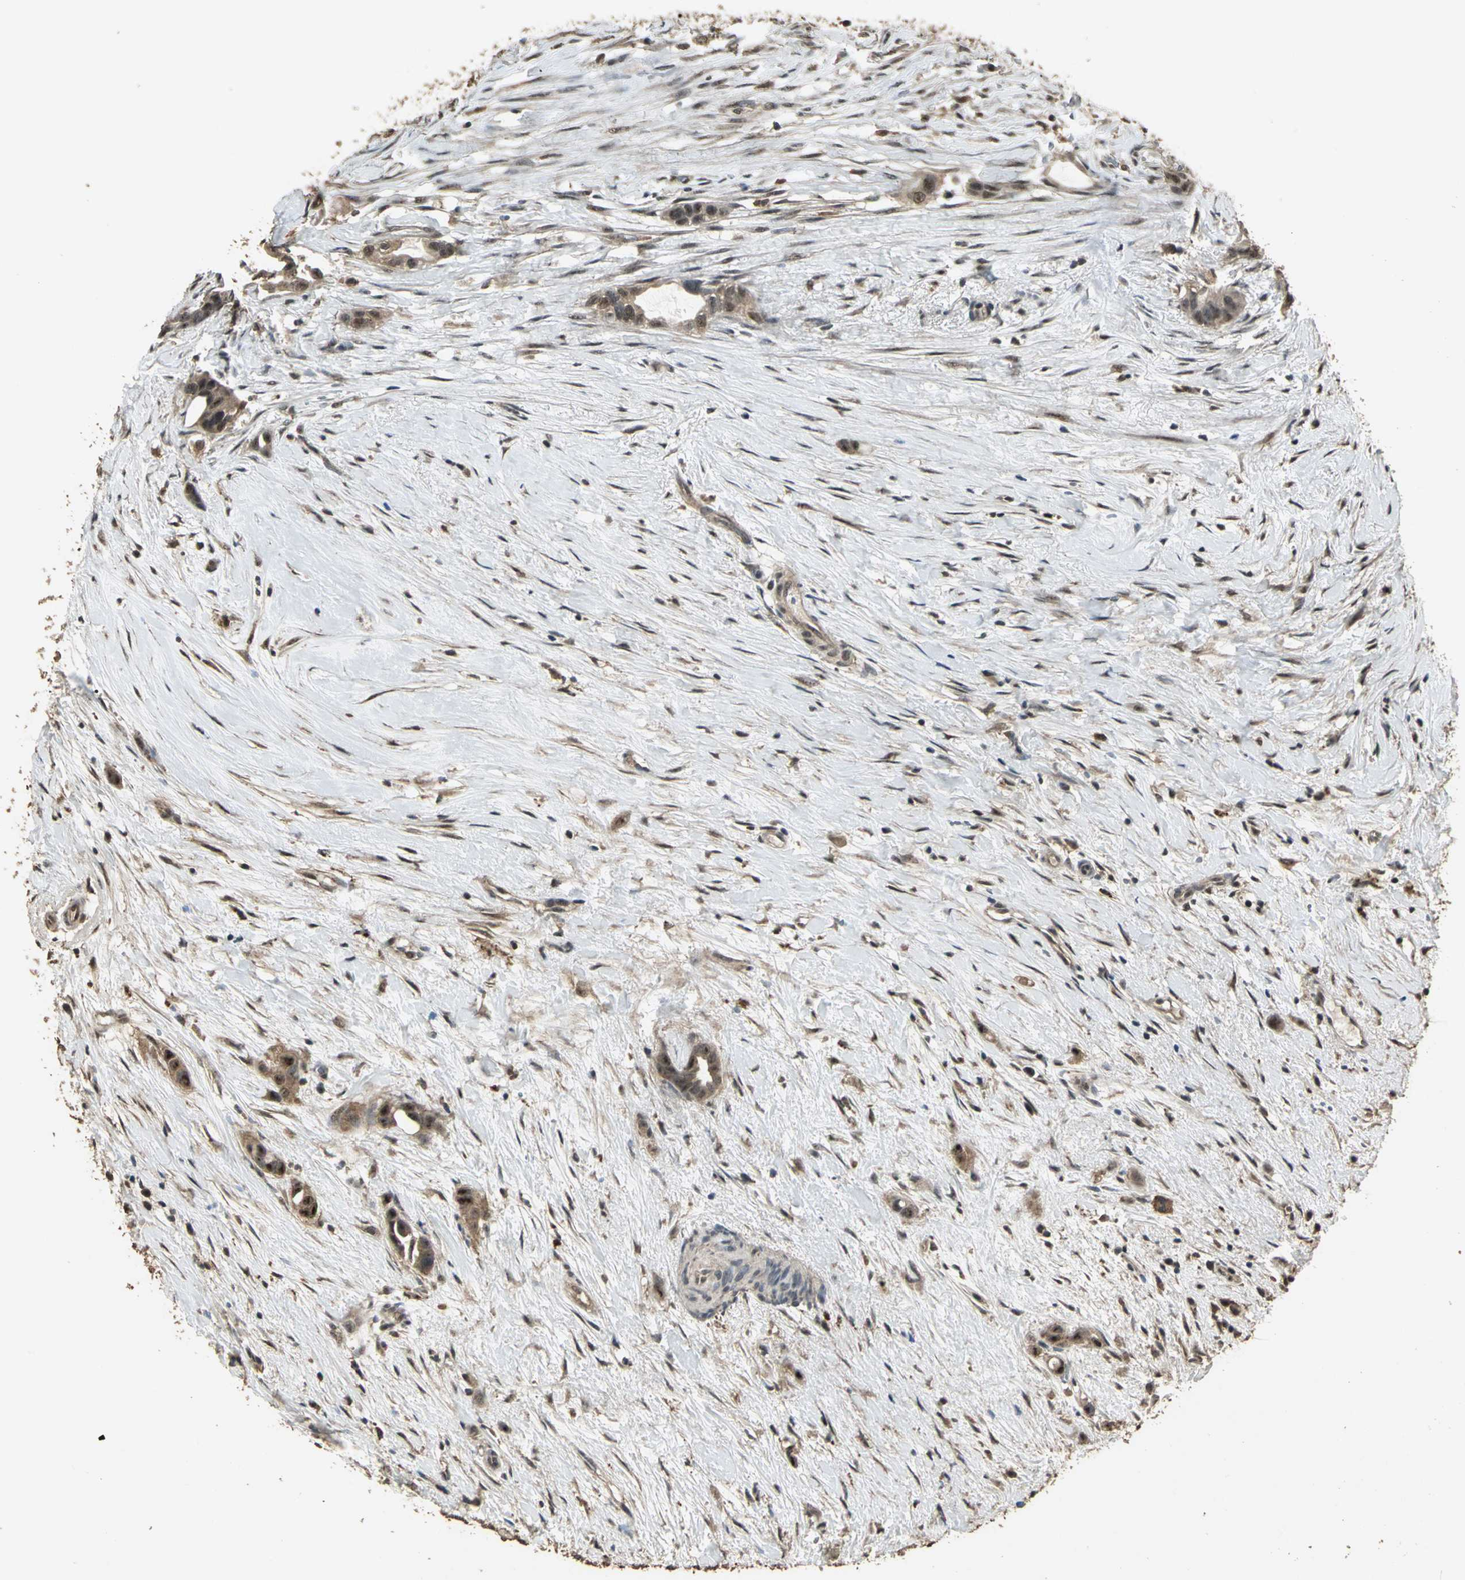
{"staining": {"intensity": "moderate", "quantity": "25%-75%", "location": "cytoplasmic/membranous"}, "tissue": "liver cancer", "cell_type": "Tumor cells", "image_type": "cancer", "snomed": [{"axis": "morphology", "description": "Cholangiocarcinoma"}, {"axis": "topography", "description": "Liver"}], "caption": "A brown stain highlights moderate cytoplasmic/membranous positivity of a protein in cholangiocarcinoma (liver) tumor cells.", "gene": "UCHL5", "patient": {"sex": "female", "age": 65}}